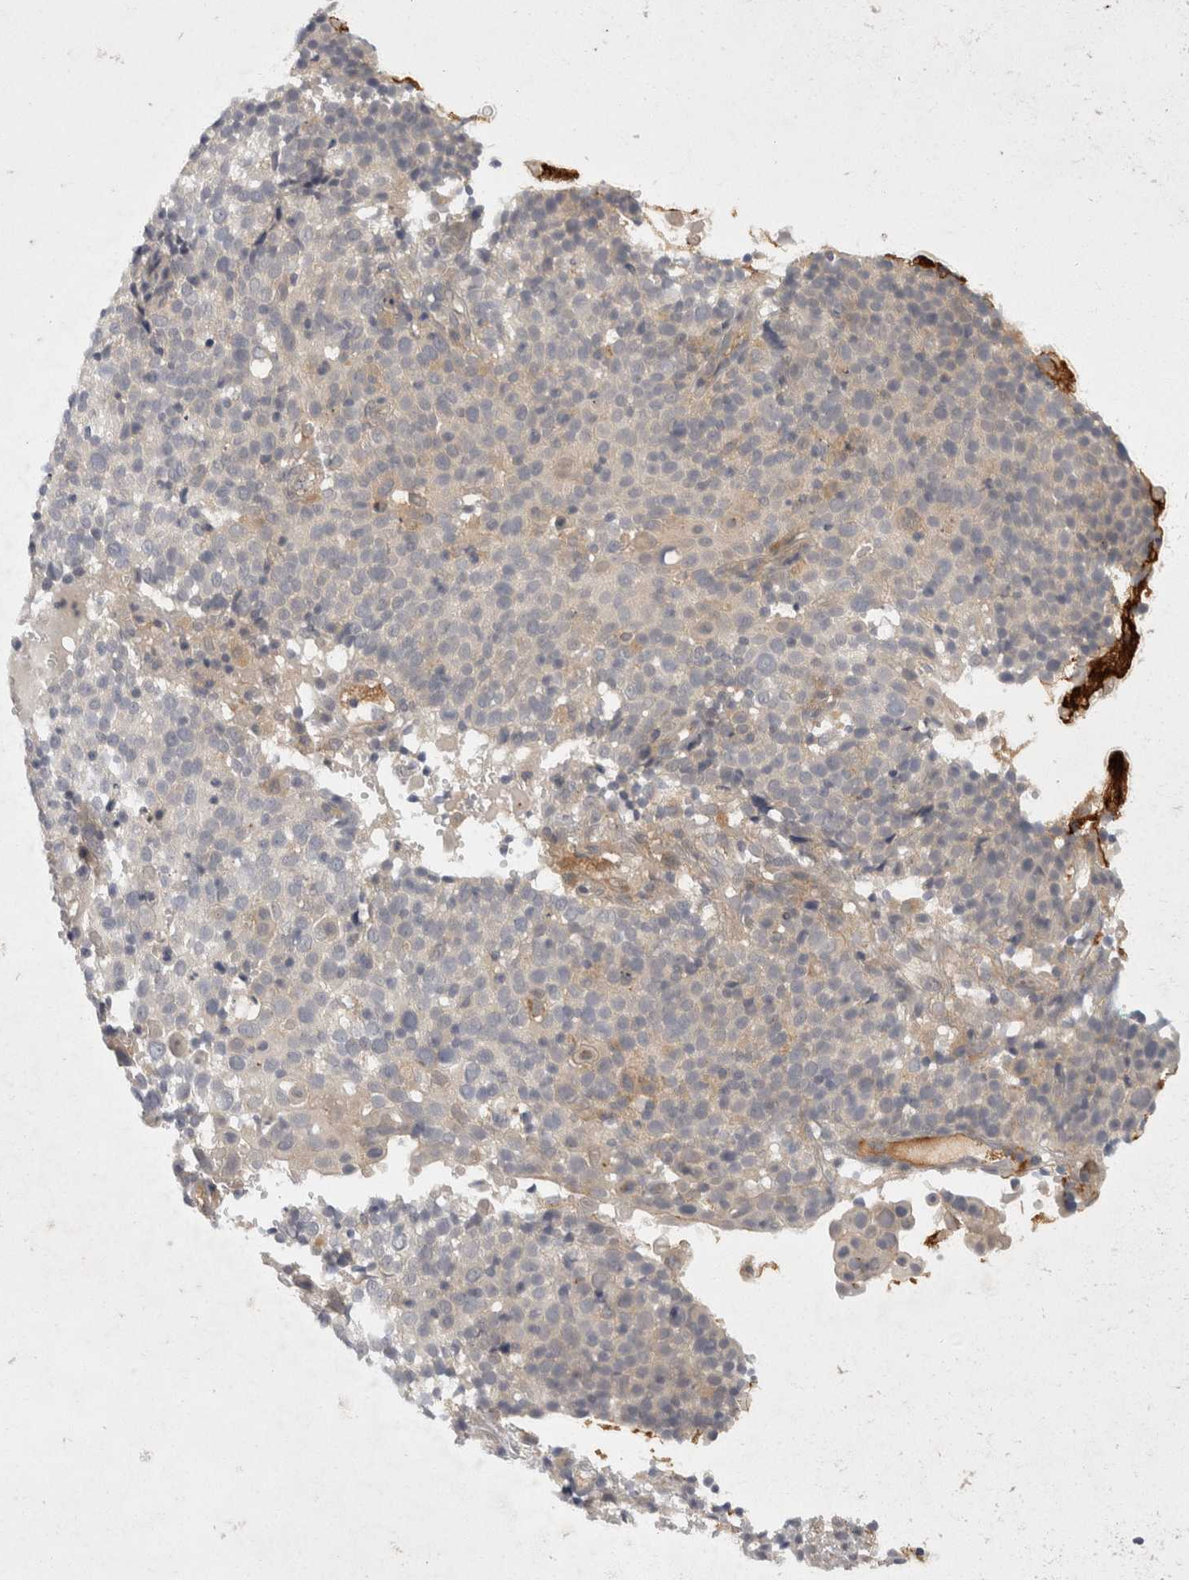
{"staining": {"intensity": "weak", "quantity": "<25%", "location": "cytoplasmic/membranous"}, "tissue": "cervical cancer", "cell_type": "Tumor cells", "image_type": "cancer", "snomed": [{"axis": "morphology", "description": "Squamous cell carcinoma, NOS"}, {"axis": "topography", "description": "Cervix"}], "caption": "The histopathology image exhibits no significant positivity in tumor cells of squamous cell carcinoma (cervical). (IHC, brightfield microscopy, high magnification).", "gene": "TOM1L2", "patient": {"sex": "female", "age": 74}}